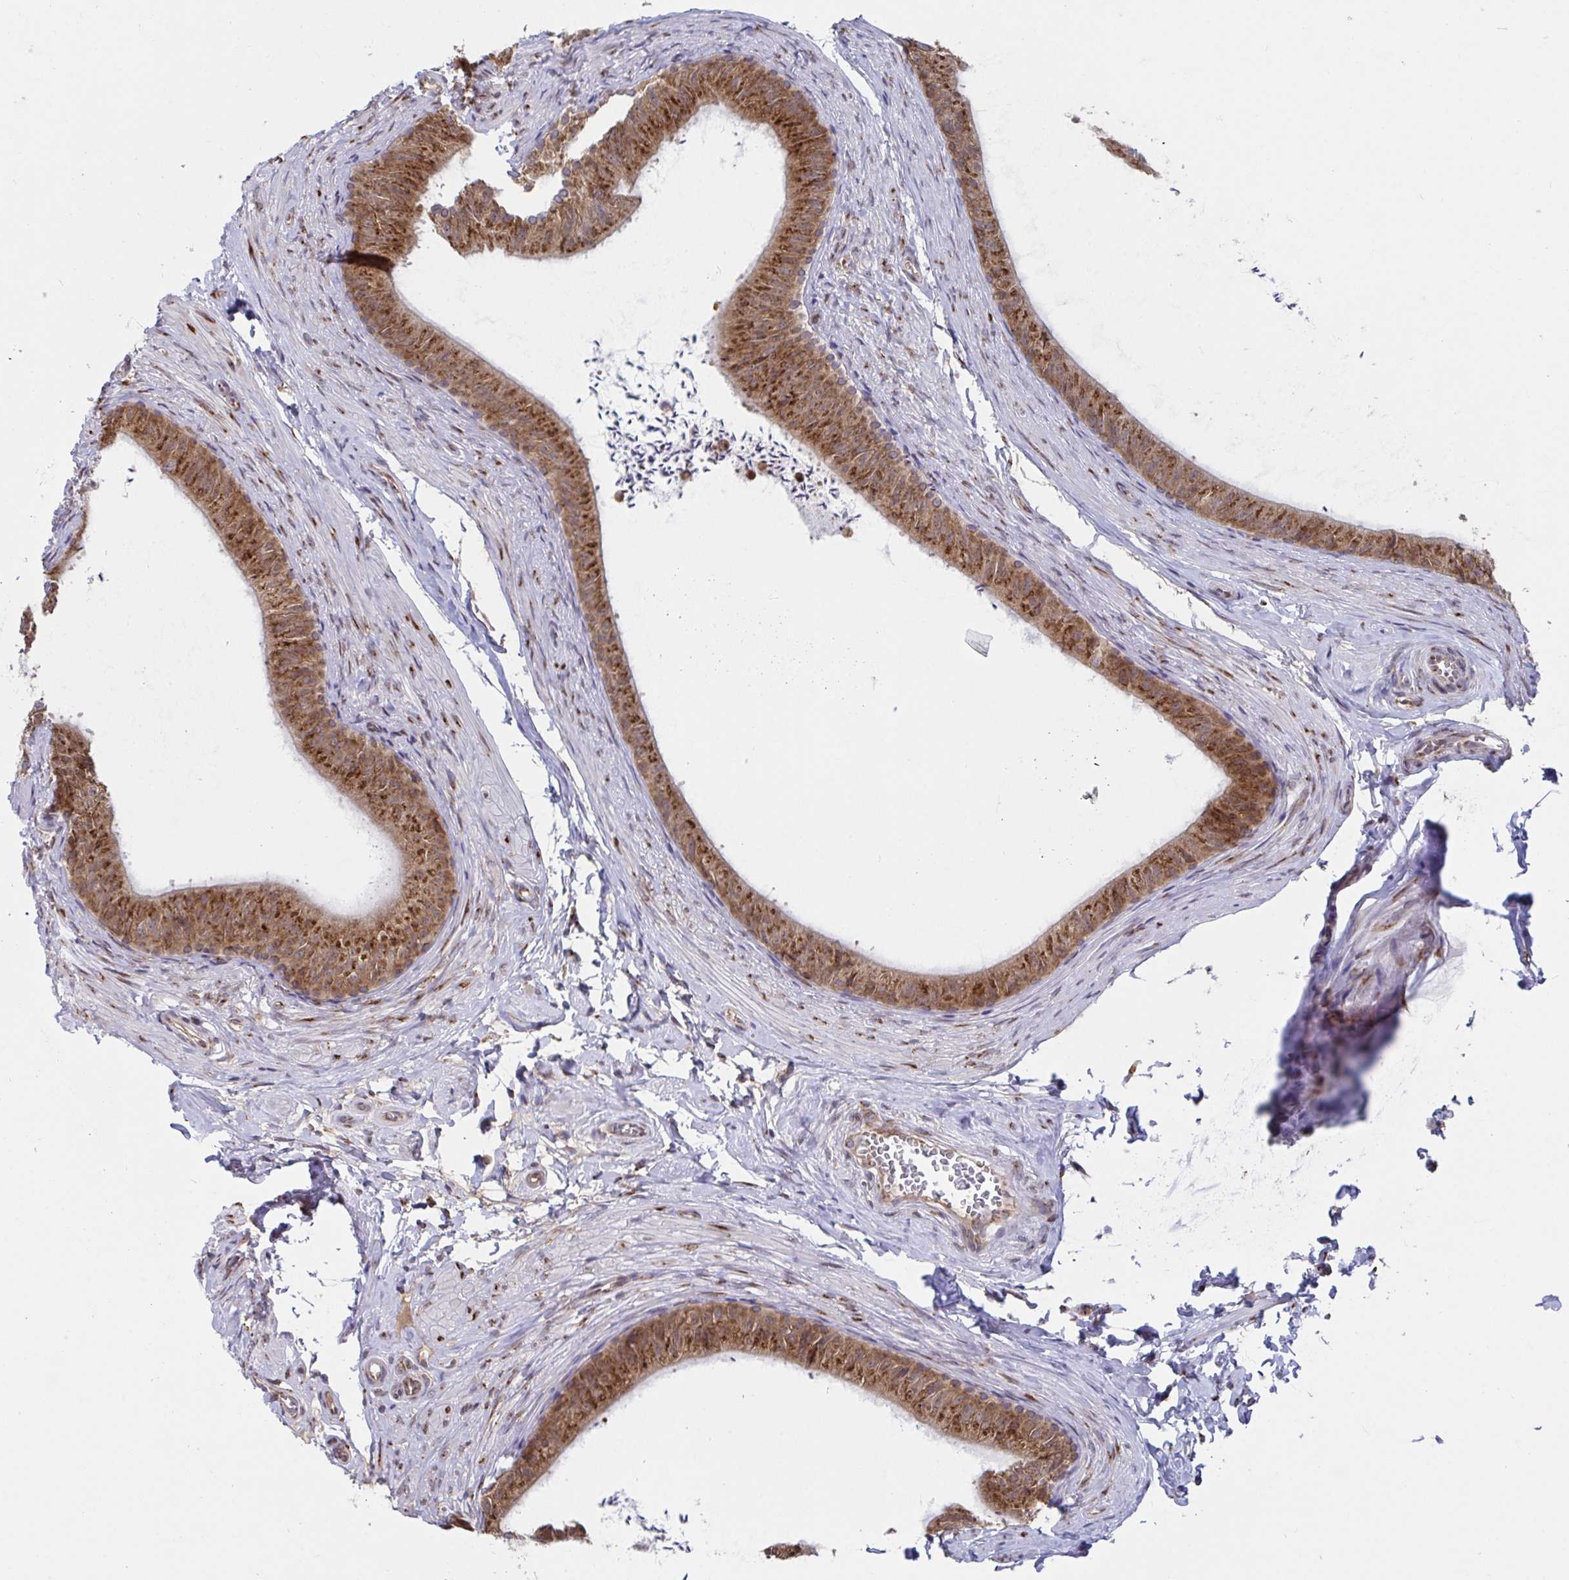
{"staining": {"intensity": "moderate", "quantity": ">75%", "location": "cytoplasmic/membranous"}, "tissue": "epididymis", "cell_type": "Glandular cells", "image_type": "normal", "snomed": [{"axis": "morphology", "description": "Normal tissue, NOS"}, {"axis": "topography", "description": "Epididymis, spermatic cord, NOS"}, {"axis": "topography", "description": "Epididymis"}, {"axis": "topography", "description": "Peripheral nerve tissue"}], "caption": "Immunohistochemistry (IHC) staining of benign epididymis, which demonstrates medium levels of moderate cytoplasmic/membranous expression in approximately >75% of glandular cells indicating moderate cytoplasmic/membranous protein staining. The staining was performed using DAB (brown) for protein detection and nuclei were counterstained in hematoxylin (blue).", "gene": "ATP5MJ", "patient": {"sex": "male", "age": 29}}